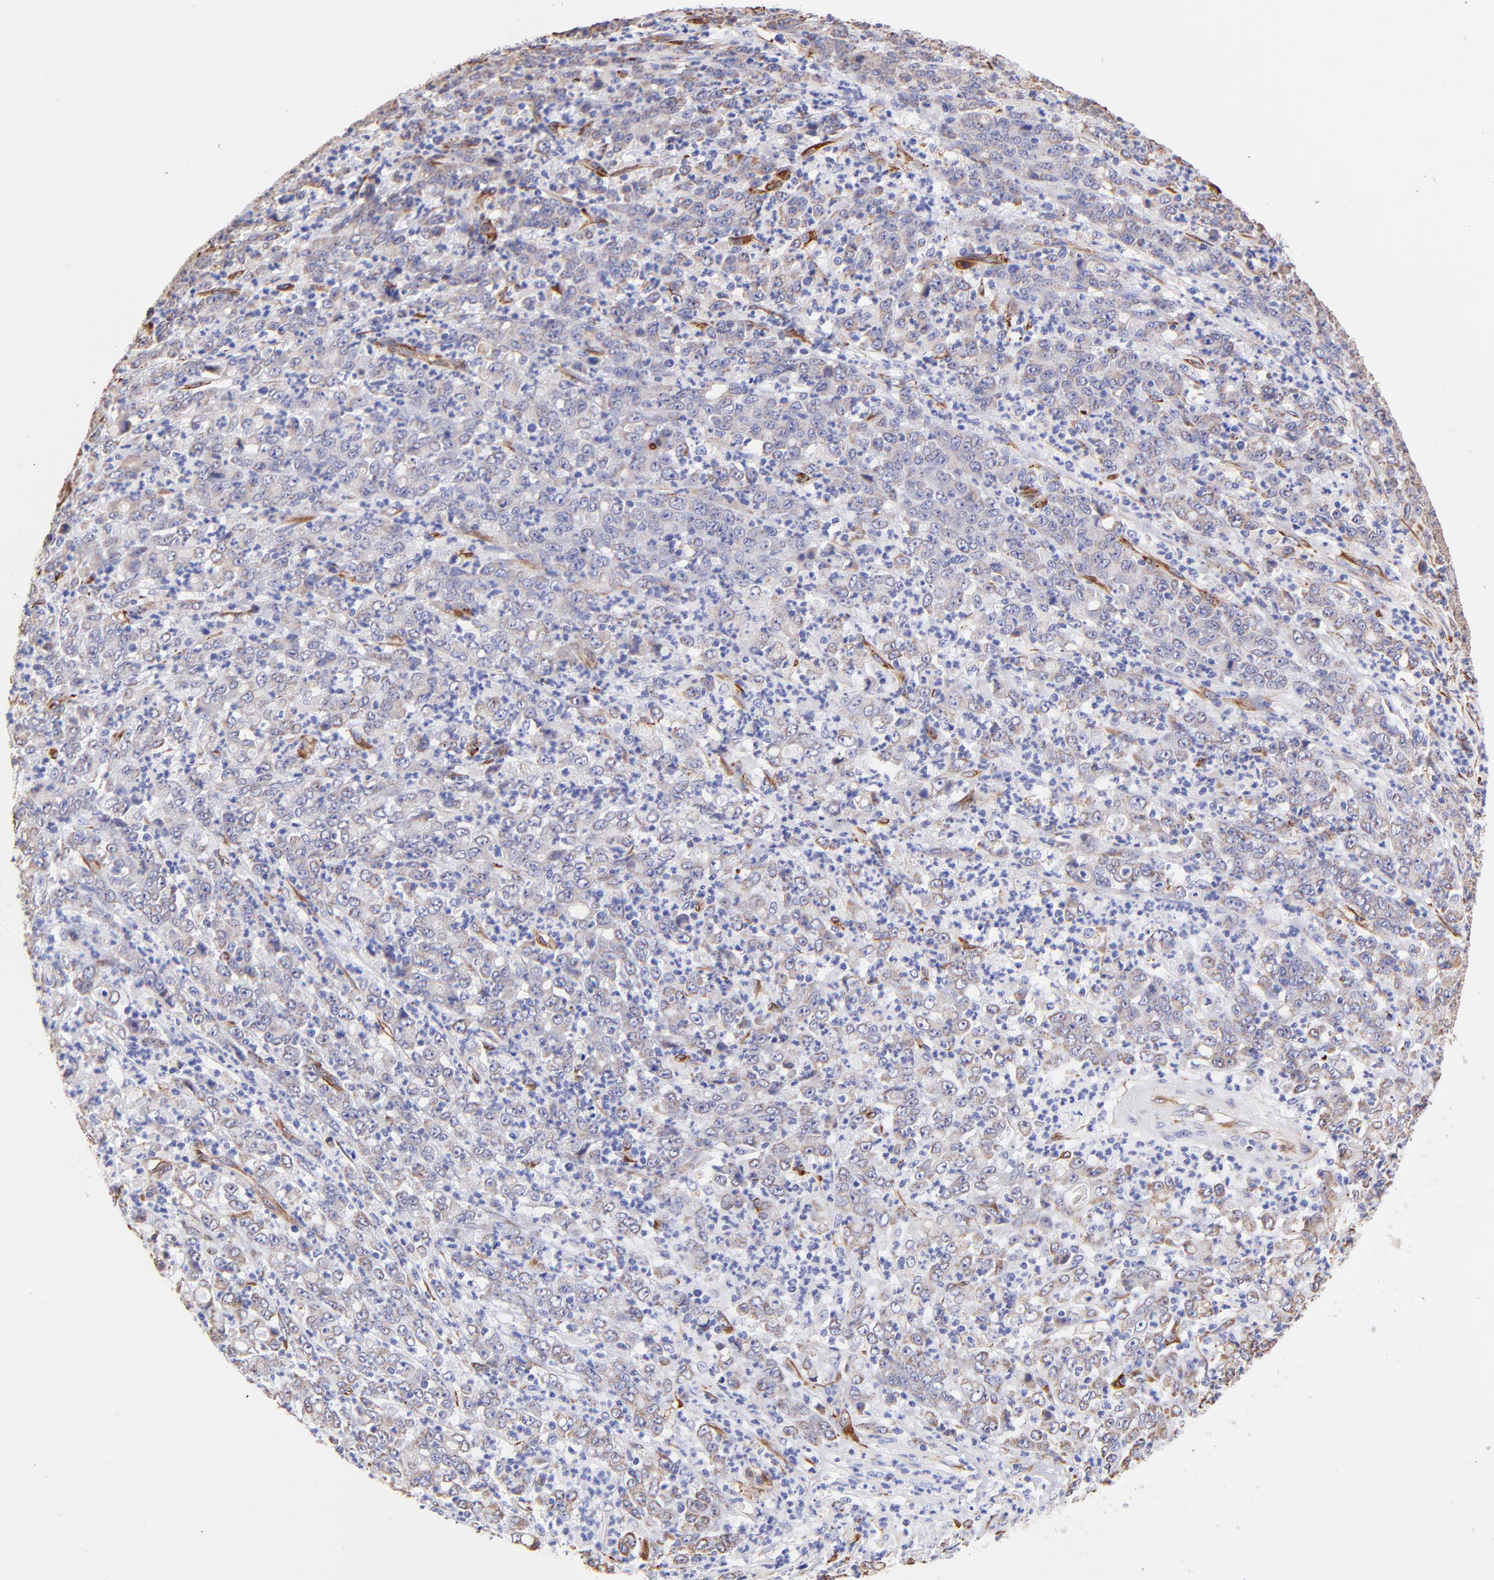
{"staining": {"intensity": "weak", "quantity": ">75%", "location": "cytoplasmic/membranous"}, "tissue": "stomach cancer", "cell_type": "Tumor cells", "image_type": "cancer", "snomed": [{"axis": "morphology", "description": "Adenocarcinoma, NOS"}, {"axis": "topography", "description": "Stomach, lower"}], "caption": "Immunohistochemical staining of human stomach adenocarcinoma exhibits weak cytoplasmic/membranous protein expression in about >75% of tumor cells.", "gene": "SPARC", "patient": {"sex": "female", "age": 71}}